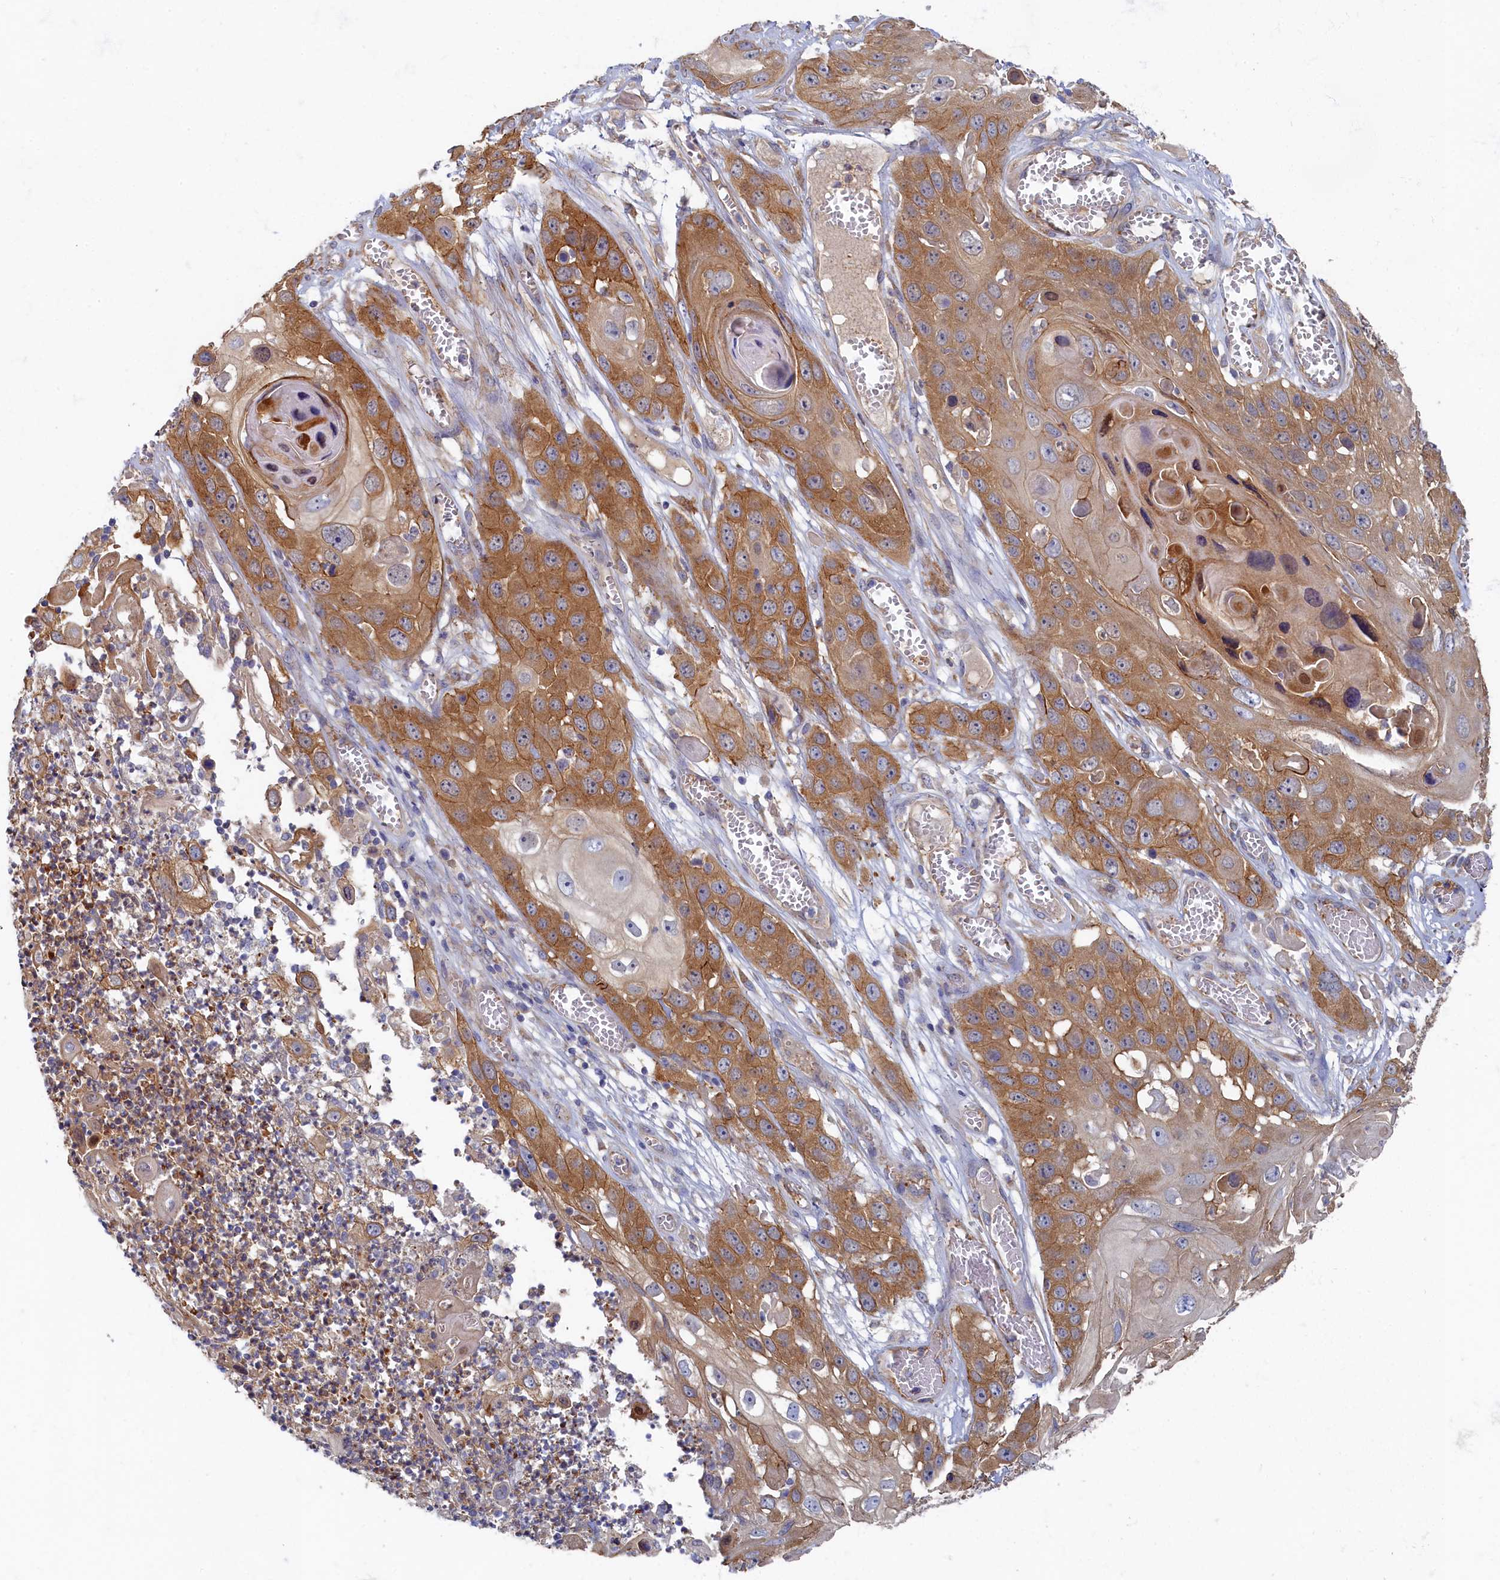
{"staining": {"intensity": "moderate", "quantity": ">75%", "location": "cytoplasmic/membranous"}, "tissue": "skin cancer", "cell_type": "Tumor cells", "image_type": "cancer", "snomed": [{"axis": "morphology", "description": "Squamous cell carcinoma, NOS"}, {"axis": "topography", "description": "Skin"}], "caption": "Human skin cancer stained with a brown dye shows moderate cytoplasmic/membranous positive expression in approximately >75% of tumor cells.", "gene": "PSMG2", "patient": {"sex": "male", "age": 55}}